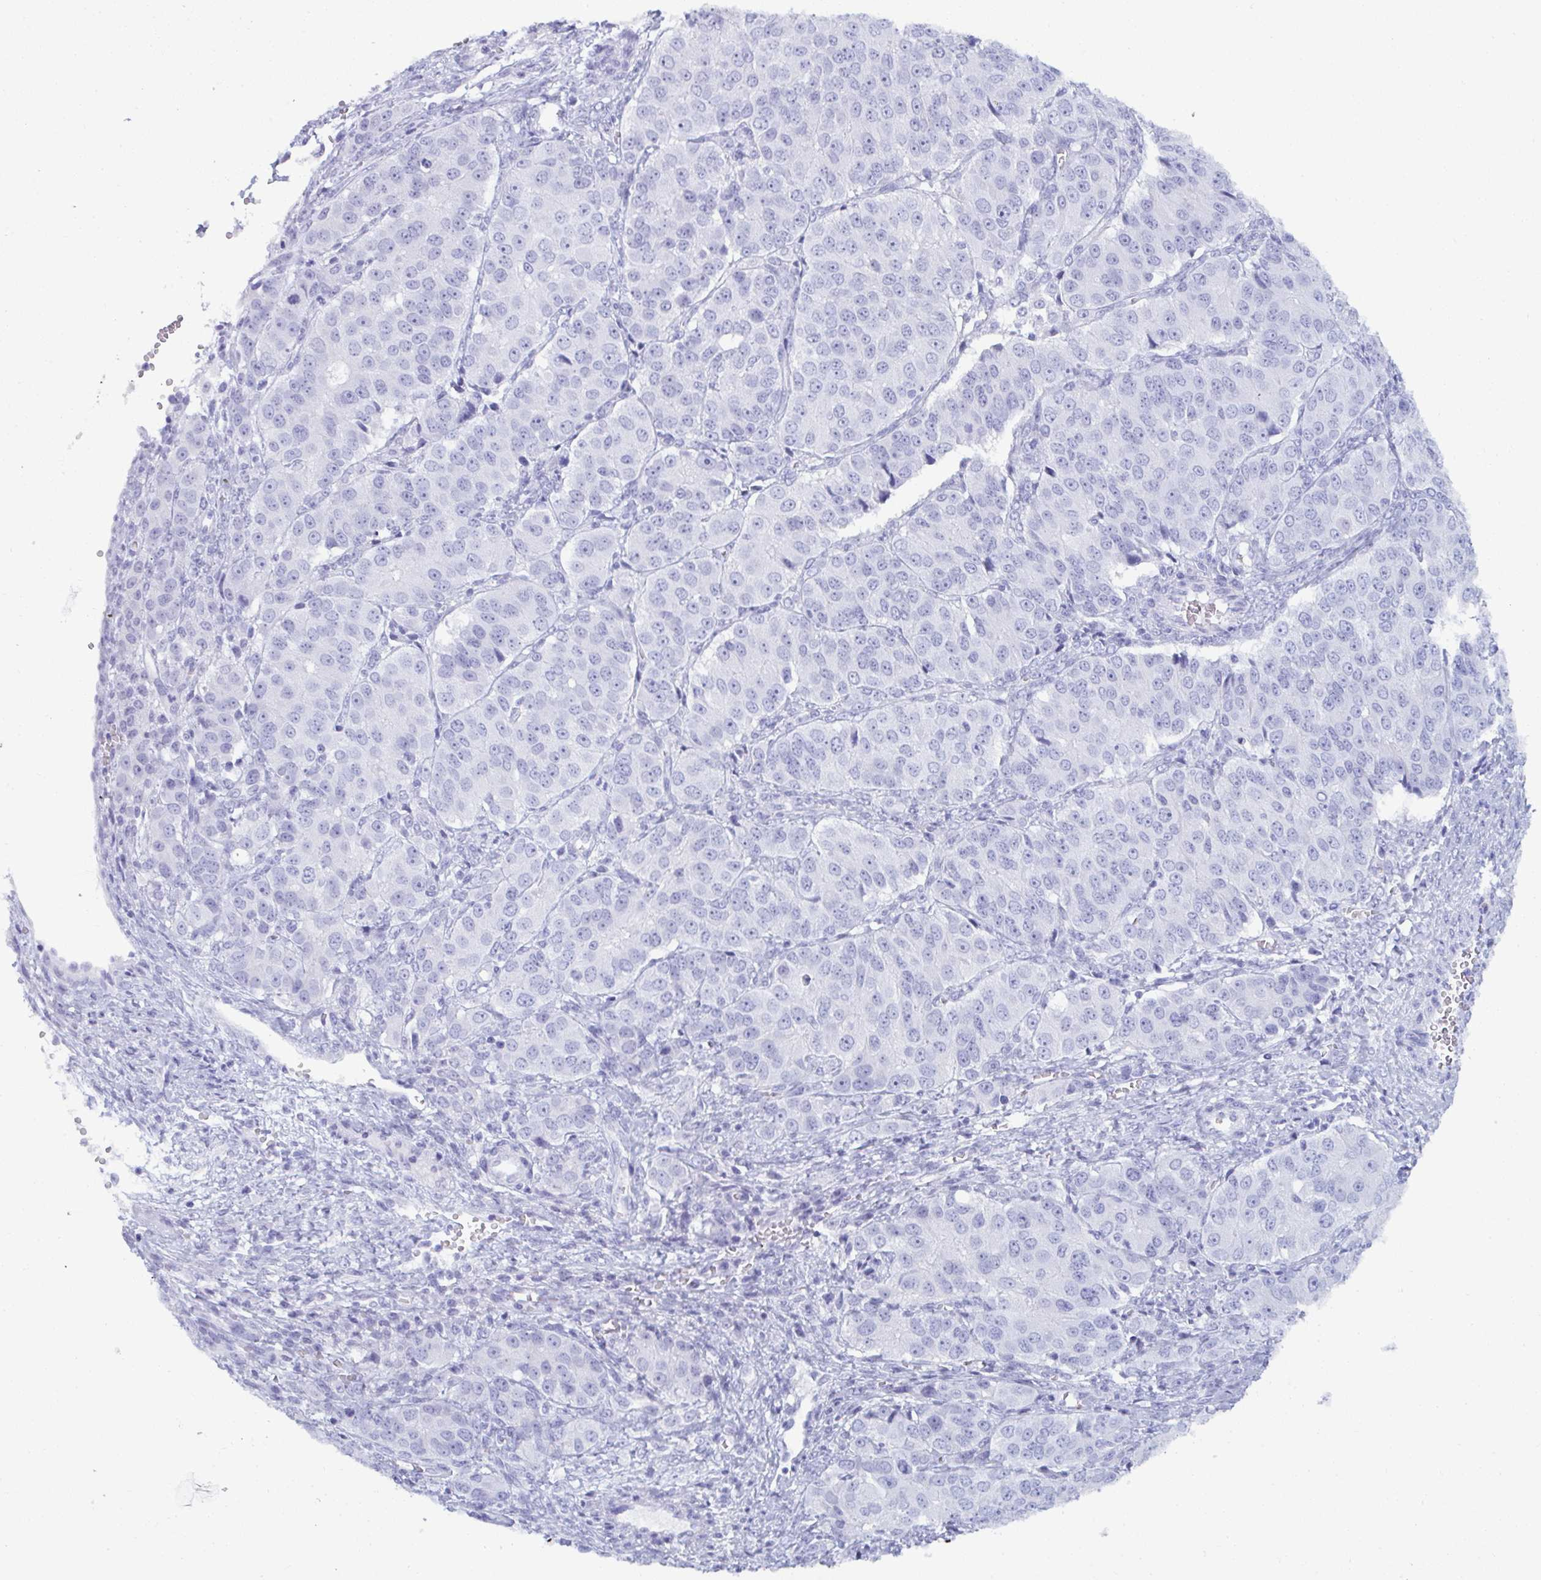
{"staining": {"intensity": "negative", "quantity": "none", "location": "none"}, "tissue": "ovarian cancer", "cell_type": "Tumor cells", "image_type": "cancer", "snomed": [{"axis": "morphology", "description": "Carcinoma, endometroid"}, {"axis": "topography", "description": "Ovary"}], "caption": "DAB (3,3'-diaminobenzidine) immunohistochemical staining of human ovarian endometroid carcinoma shows no significant positivity in tumor cells. (Immunohistochemistry (ihc), brightfield microscopy, high magnification).", "gene": "MRGPRG", "patient": {"sex": "female", "age": 51}}